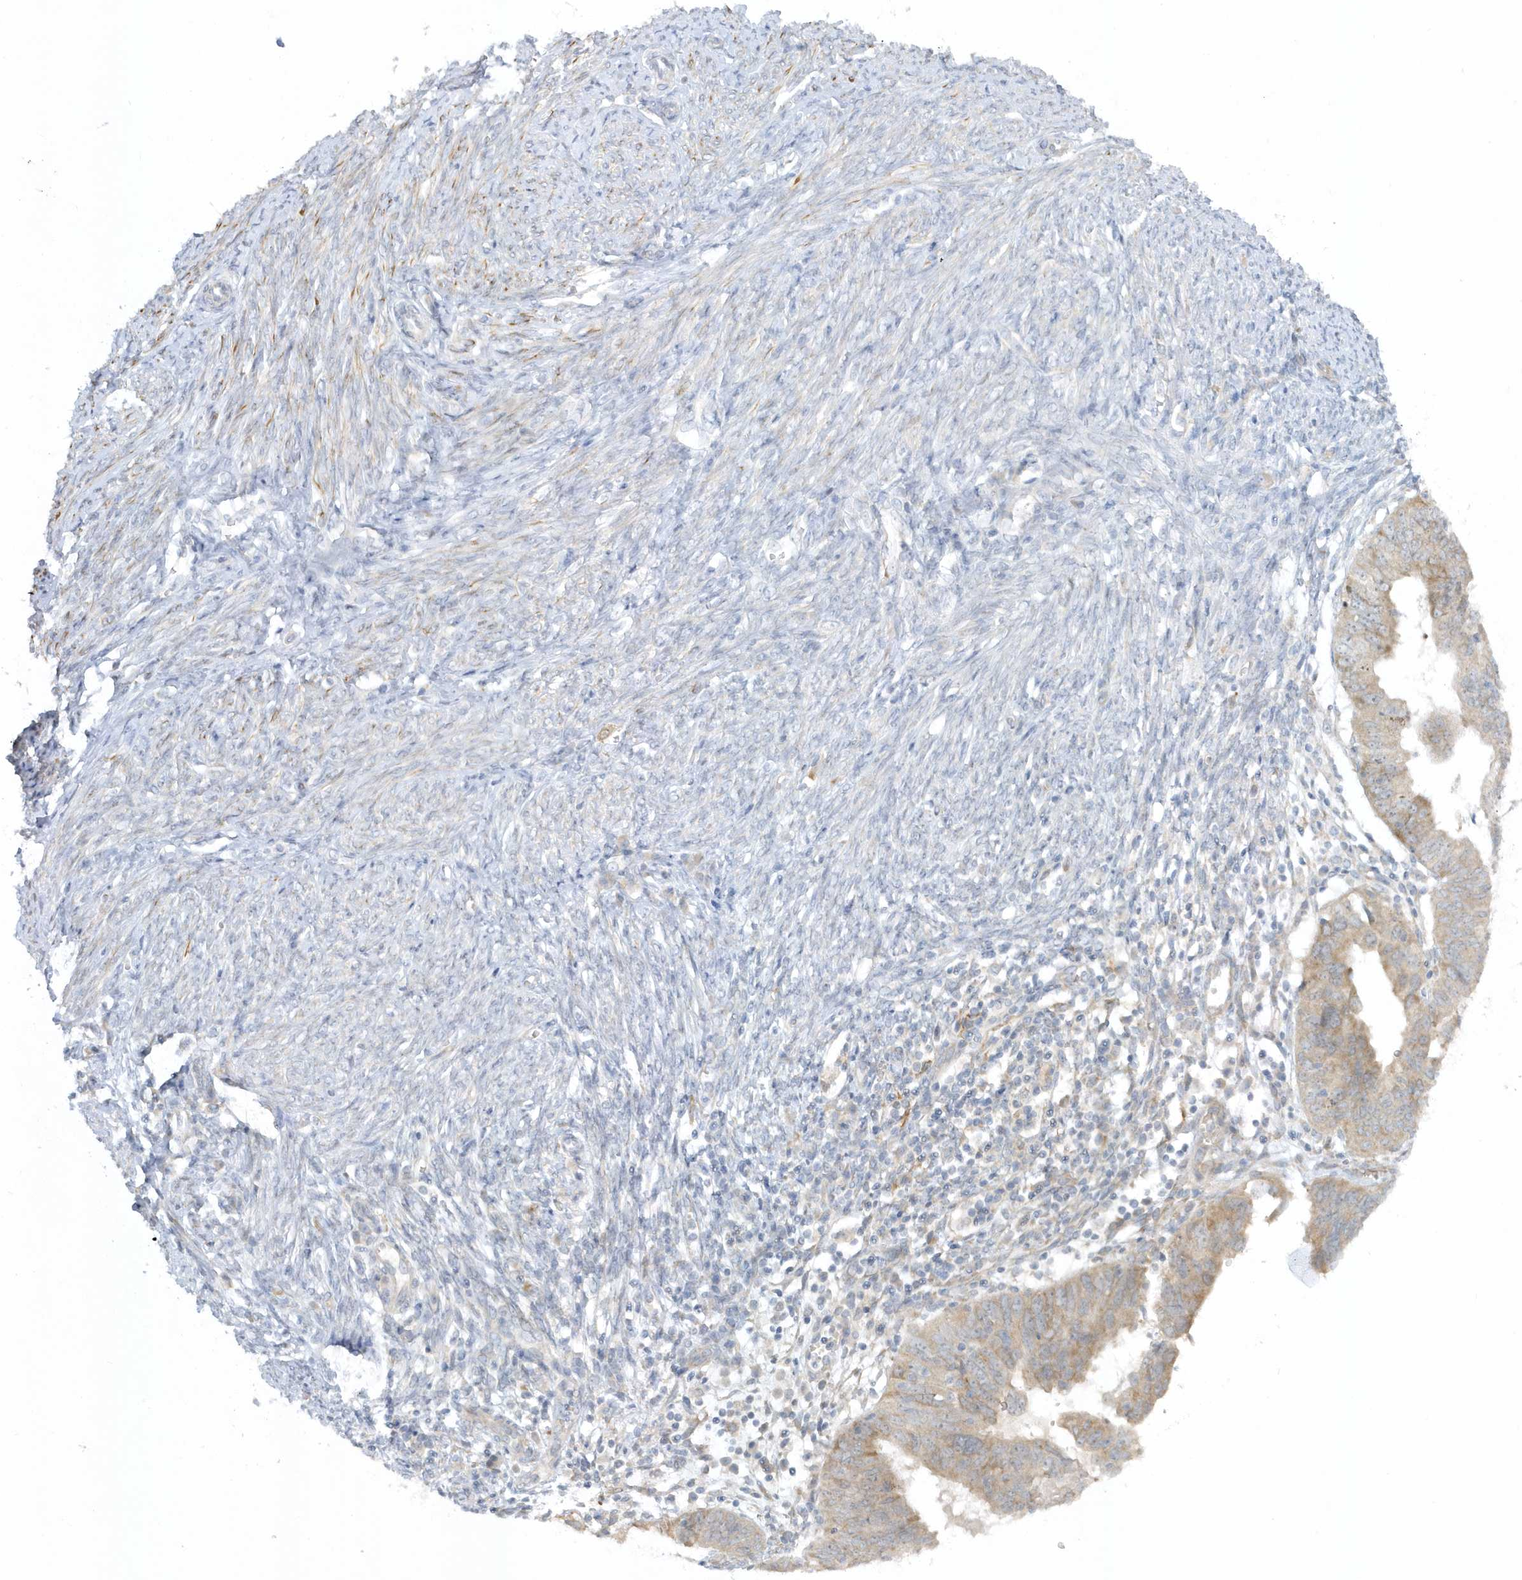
{"staining": {"intensity": "weak", "quantity": ">75%", "location": "cytoplasmic/membranous"}, "tissue": "endometrial cancer", "cell_type": "Tumor cells", "image_type": "cancer", "snomed": [{"axis": "morphology", "description": "Adenocarcinoma, NOS"}, {"axis": "topography", "description": "Uterus"}], "caption": "Endometrial adenocarcinoma tissue reveals weak cytoplasmic/membranous staining in approximately >75% of tumor cells, visualized by immunohistochemistry.", "gene": "SCN3A", "patient": {"sex": "female", "age": 77}}